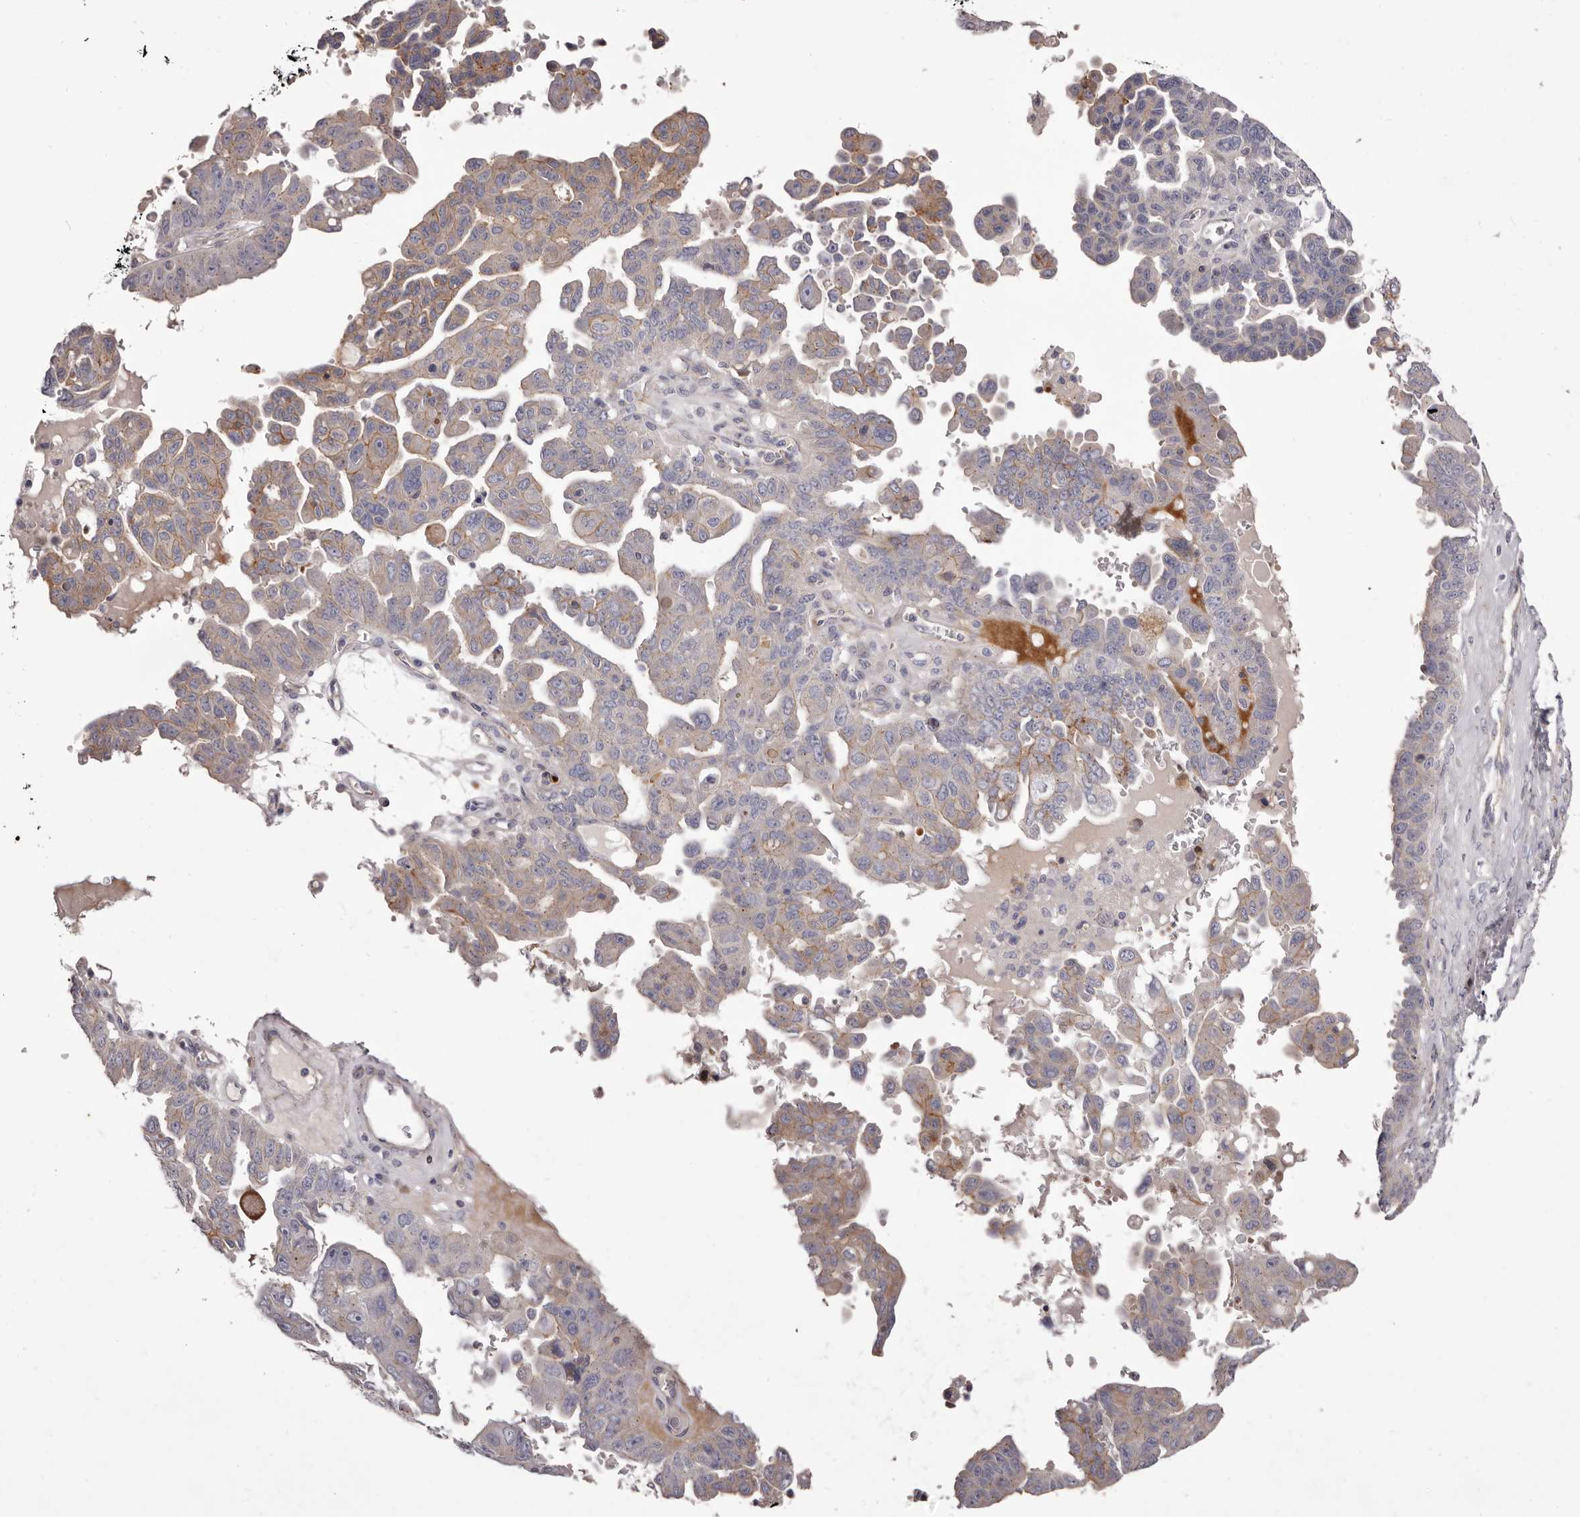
{"staining": {"intensity": "moderate", "quantity": "<25%", "location": "cytoplasmic/membranous"}, "tissue": "ovarian cancer", "cell_type": "Tumor cells", "image_type": "cancer", "snomed": [{"axis": "morphology", "description": "Carcinoma, endometroid"}, {"axis": "topography", "description": "Ovary"}], "caption": "Immunohistochemistry (IHC) image of neoplastic tissue: ovarian cancer stained using IHC shows low levels of moderate protein expression localized specifically in the cytoplasmic/membranous of tumor cells, appearing as a cytoplasmic/membranous brown color.", "gene": "PEG10", "patient": {"sex": "female", "age": 62}}